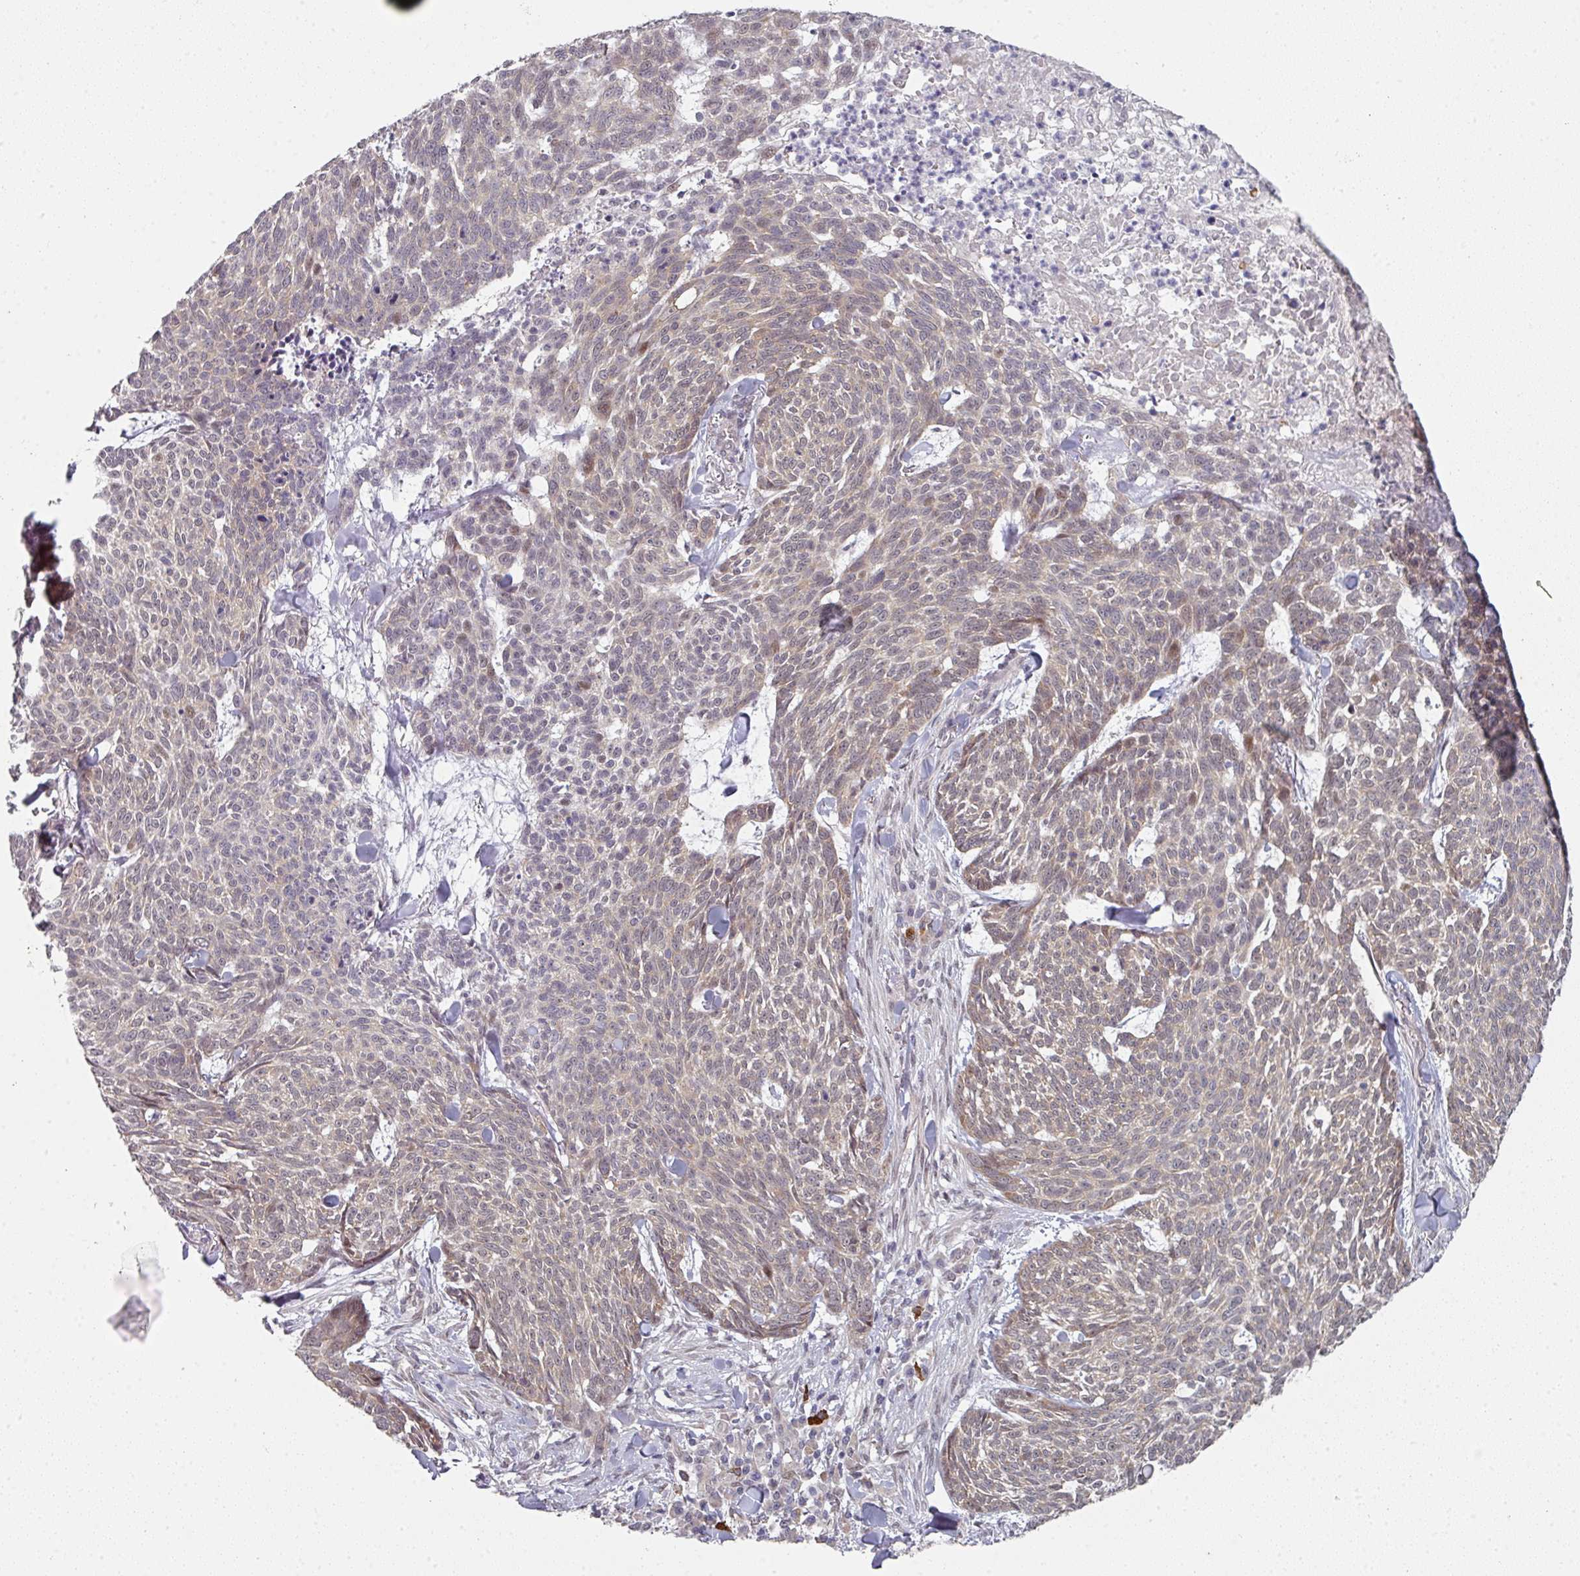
{"staining": {"intensity": "weak", "quantity": "25%-75%", "location": "cytoplasmic/membranous"}, "tissue": "skin cancer", "cell_type": "Tumor cells", "image_type": "cancer", "snomed": [{"axis": "morphology", "description": "Basal cell carcinoma"}, {"axis": "topography", "description": "Skin"}], "caption": "Protein expression analysis of human skin cancer (basal cell carcinoma) reveals weak cytoplasmic/membranous positivity in approximately 25%-75% of tumor cells. (Stains: DAB in brown, nuclei in blue, Microscopy: brightfield microscopy at high magnification).", "gene": "TMCC1", "patient": {"sex": "female", "age": 93}}